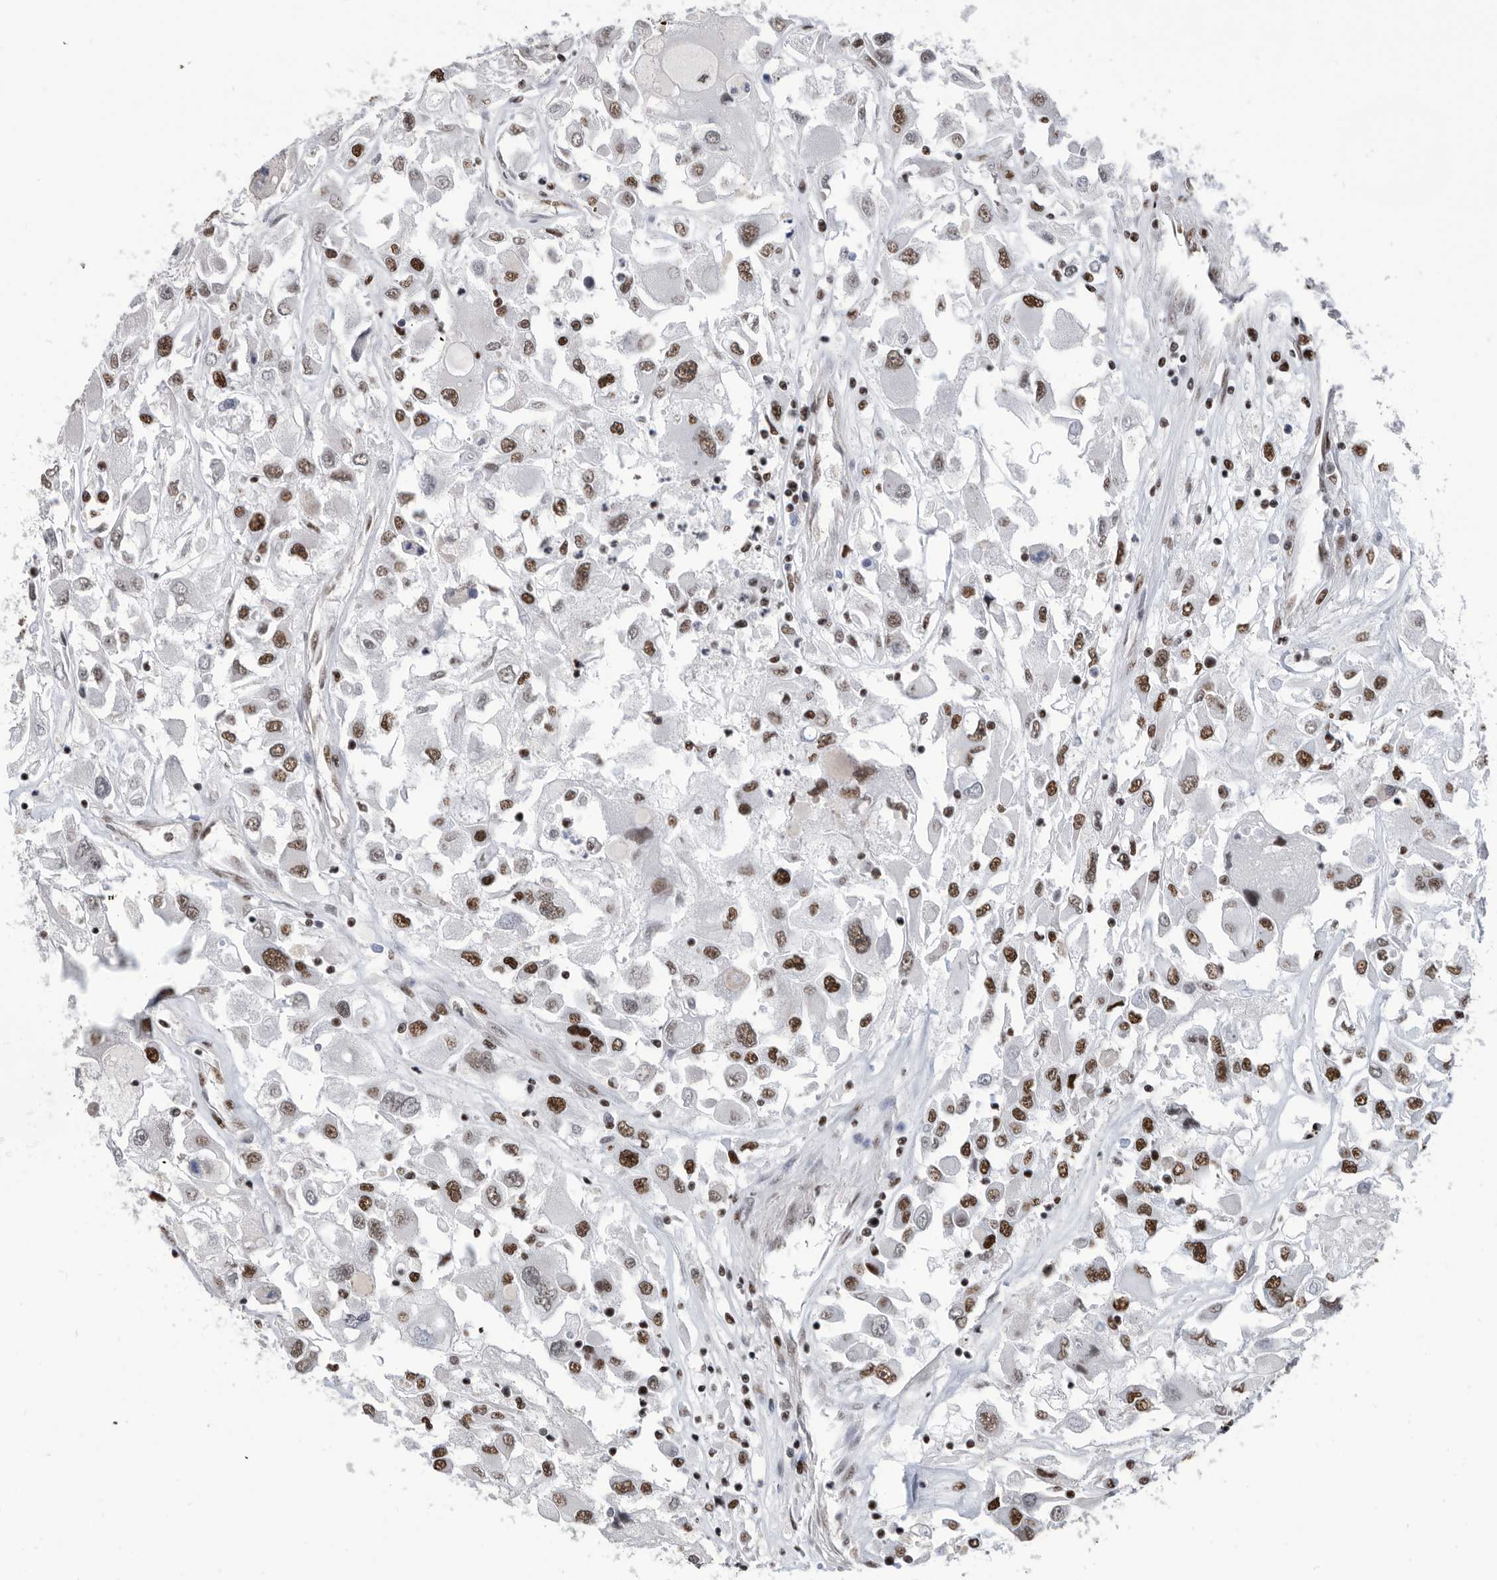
{"staining": {"intensity": "moderate", "quantity": ">75%", "location": "nuclear"}, "tissue": "renal cancer", "cell_type": "Tumor cells", "image_type": "cancer", "snomed": [{"axis": "morphology", "description": "Adenocarcinoma, NOS"}, {"axis": "topography", "description": "Kidney"}], "caption": "Immunohistochemistry (IHC) of adenocarcinoma (renal) displays medium levels of moderate nuclear staining in approximately >75% of tumor cells.", "gene": "SF3A1", "patient": {"sex": "female", "age": 52}}